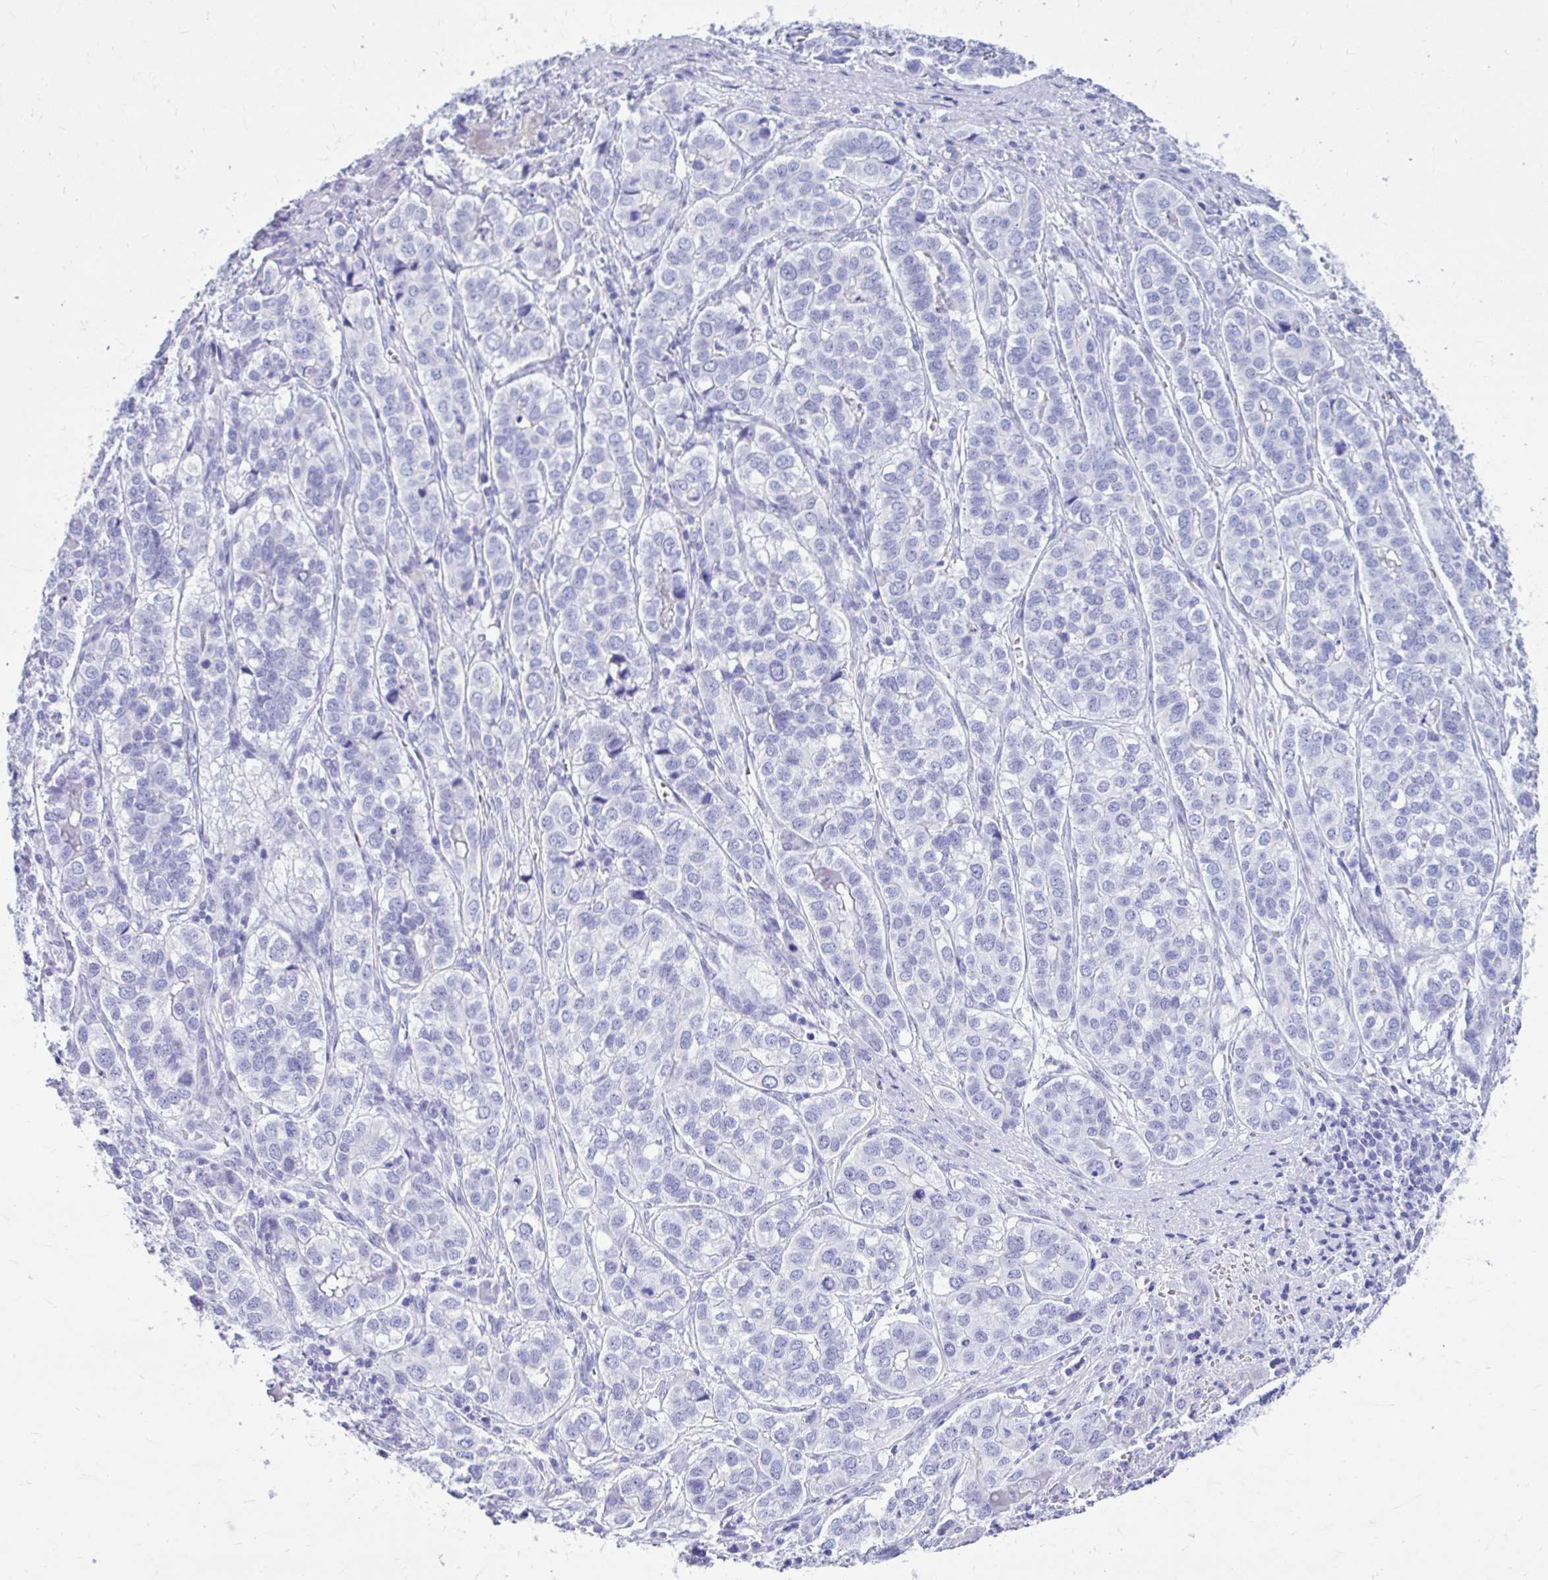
{"staining": {"intensity": "negative", "quantity": "none", "location": "none"}, "tissue": "liver cancer", "cell_type": "Tumor cells", "image_type": "cancer", "snomed": [{"axis": "morphology", "description": "Cholangiocarcinoma"}, {"axis": "topography", "description": "Liver"}], "caption": "Cholangiocarcinoma (liver) stained for a protein using IHC demonstrates no staining tumor cells.", "gene": "SMIM9", "patient": {"sex": "male", "age": 56}}